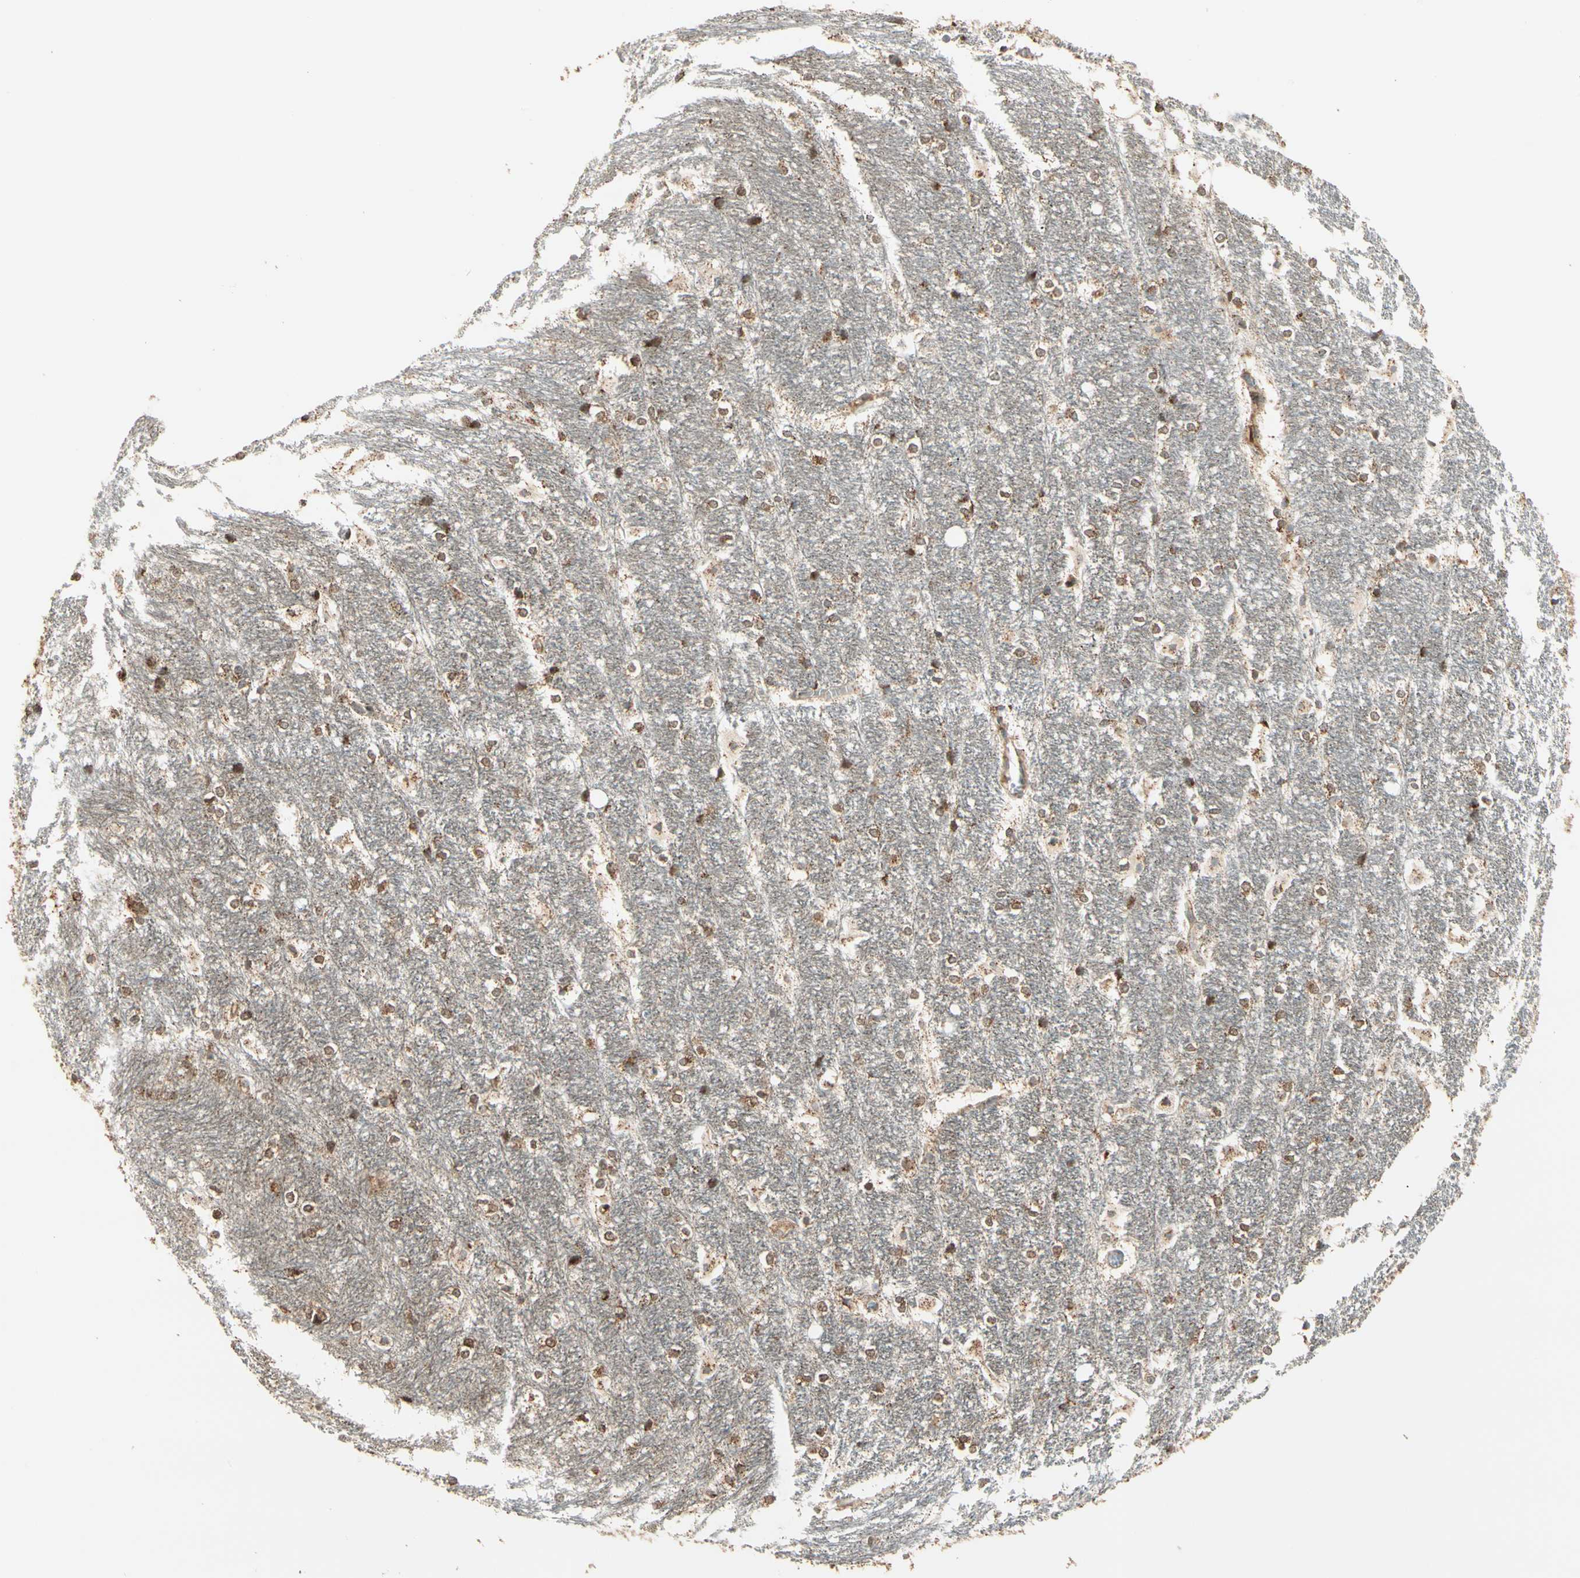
{"staining": {"intensity": "moderate", "quantity": "25%-75%", "location": "cytoplasmic/membranous"}, "tissue": "hippocampus", "cell_type": "Glial cells", "image_type": "normal", "snomed": [{"axis": "morphology", "description": "Normal tissue, NOS"}, {"axis": "topography", "description": "Hippocampus"}], "caption": "Moderate cytoplasmic/membranous protein expression is seen in about 25%-75% of glial cells in hippocampus.", "gene": "IP6K2", "patient": {"sex": "female", "age": 19}}